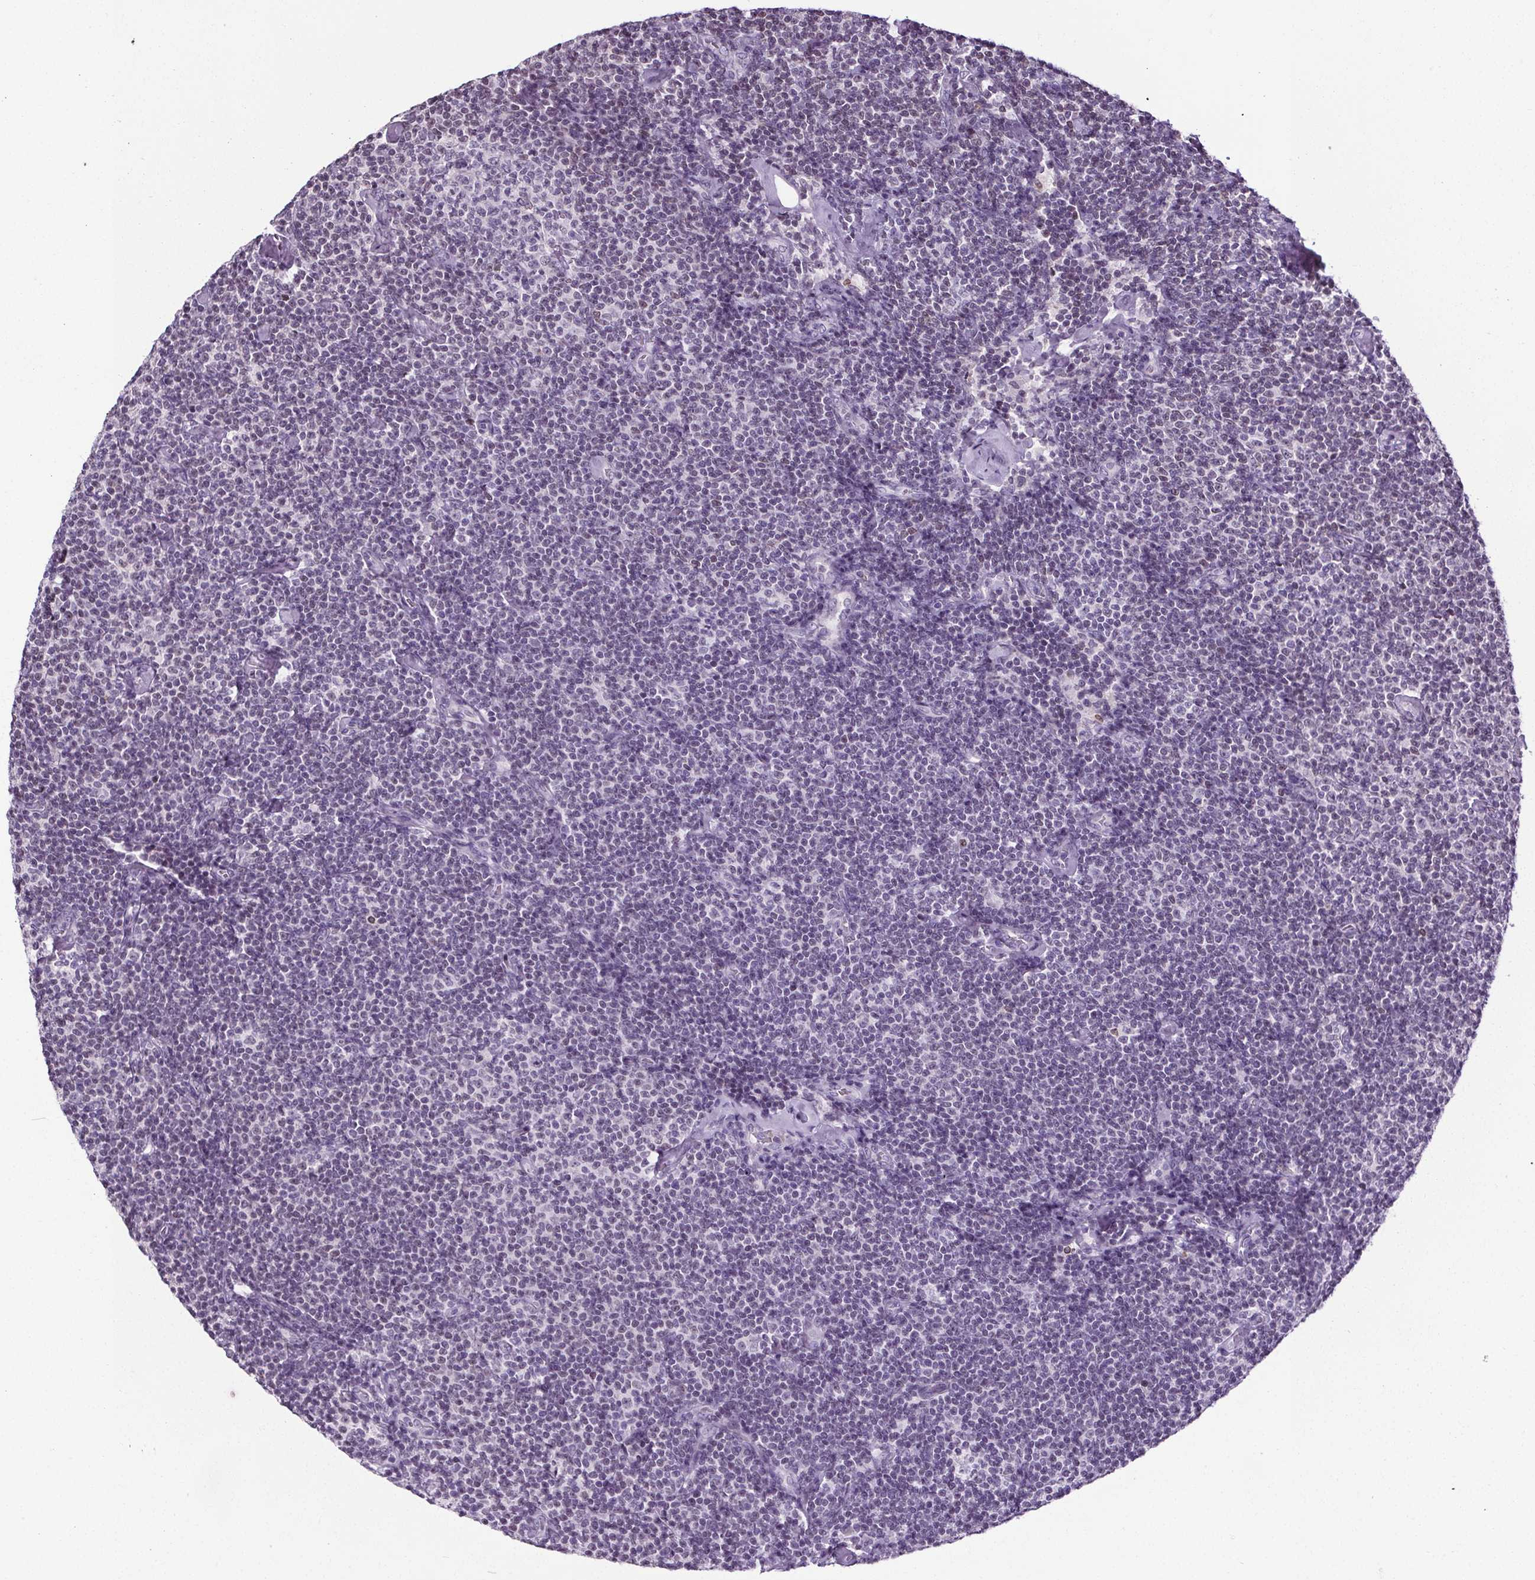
{"staining": {"intensity": "negative", "quantity": "none", "location": "none"}, "tissue": "lymphoma", "cell_type": "Tumor cells", "image_type": "cancer", "snomed": [{"axis": "morphology", "description": "Malignant lymphoma, non-Hodgkin's type, Low grade"}, {"axis": "topography", "description": "Lymph node"}], "caption": "Lymphoma was stained to show a protein in brown. There is no significant expression in tumor cells.", "gene": "TMEM240", "patient": {"sex": "male", "age": 81}}